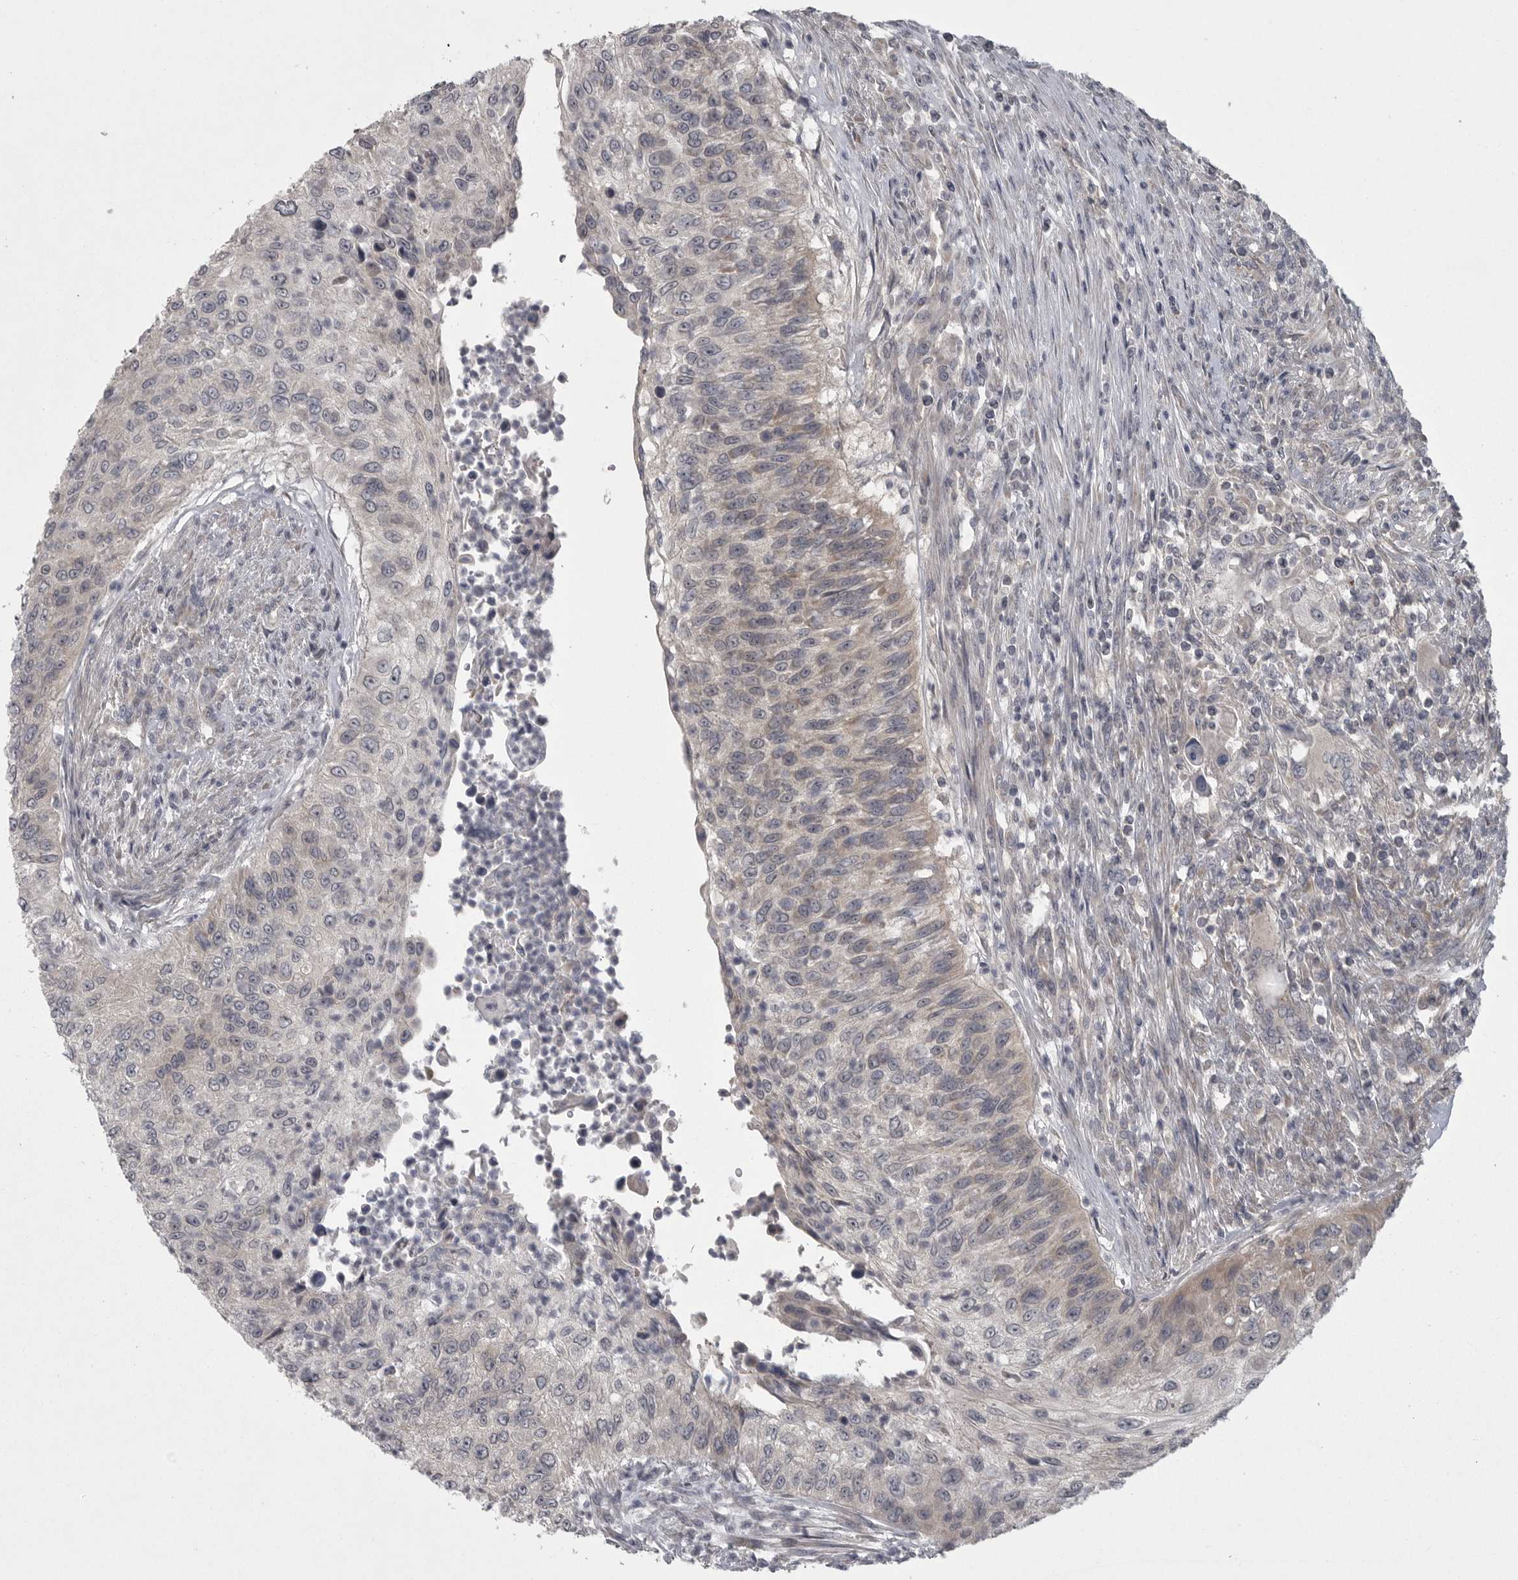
{"staining": {"intensity": "weak", "quantity": "<25%", "location": "cytoplasmic/membranous"}, "tissue": "urothelial cancer", "cell_type": "Tumor cells", "image_type": "cancer", "snomed": [{"axis": "morphology", "description": "Urothelial carcinoma, High grade"}, {"axis": "topography", "description": "Urinary bladder"}], "caption": "The immunohistochemistry (IHC) micrograph has no significant staining in tumor cells of urothelial cancer tissue. The staining is performed using DAB brown chromogen with nuclei counter-stained in using hematoxylin.", "gene": "PHF13", "patient": {"sex": "female", "age": 60}}